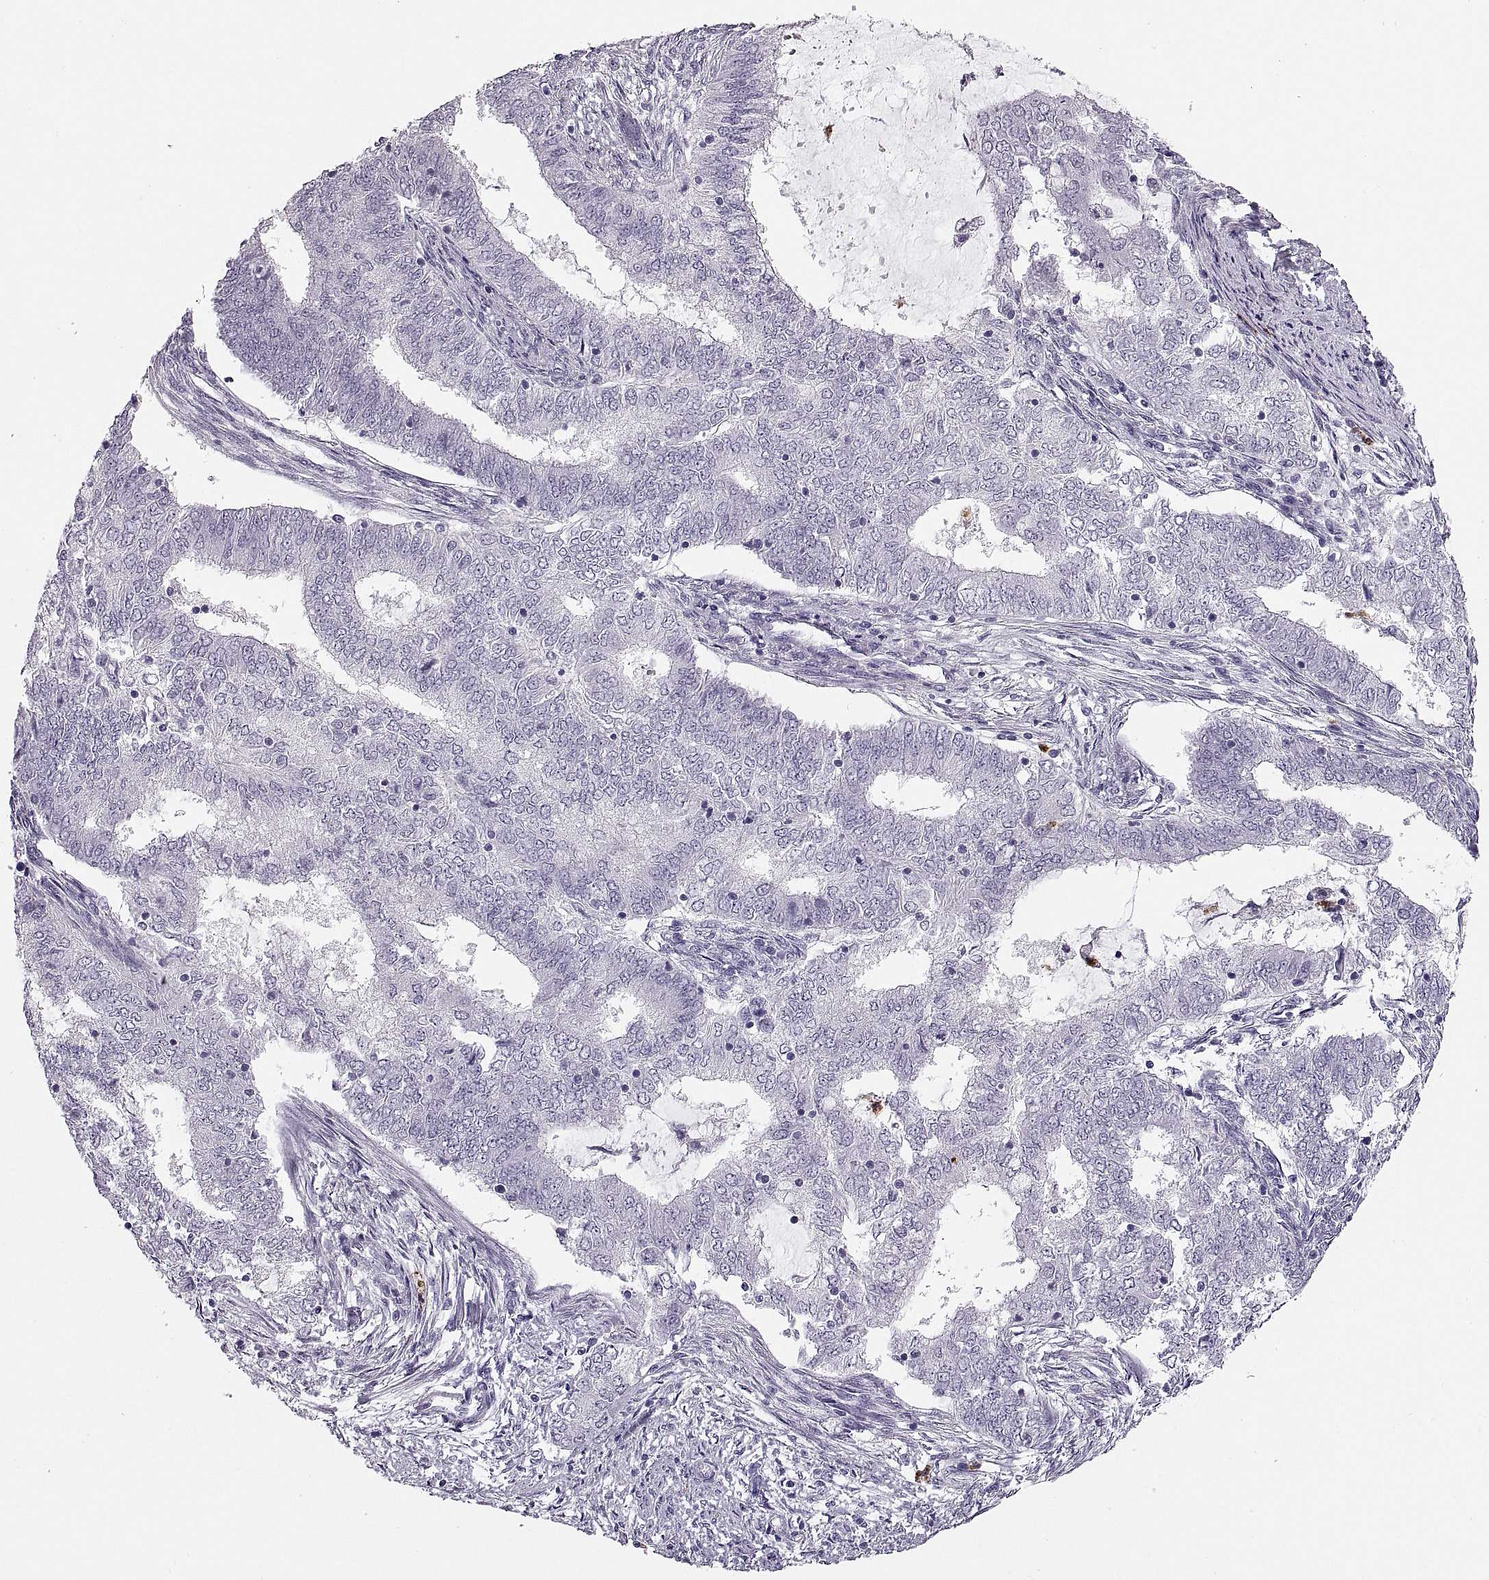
{"staining": {"intensity": "negative", "quantity": "none", "location": "none"}, "tissue": "endometrial cancer", "cell_type": "Tumor cells", "image_type": "cancer", "snomed": [{"axis": "morphology", "description": "Adenocarcinoma, NOS"}, {"axis": "topography", "description": "Endometrium"}], "caption": "IHC image of neoplastic tissue: endometrial cancer (adenocarcinoma) stained with DAB (3,3'-diaminobenzidine) shows no significant protein staining in tumor cells.", "gene": "MILR1", "patient": {"sex": "female", "age": 62}}